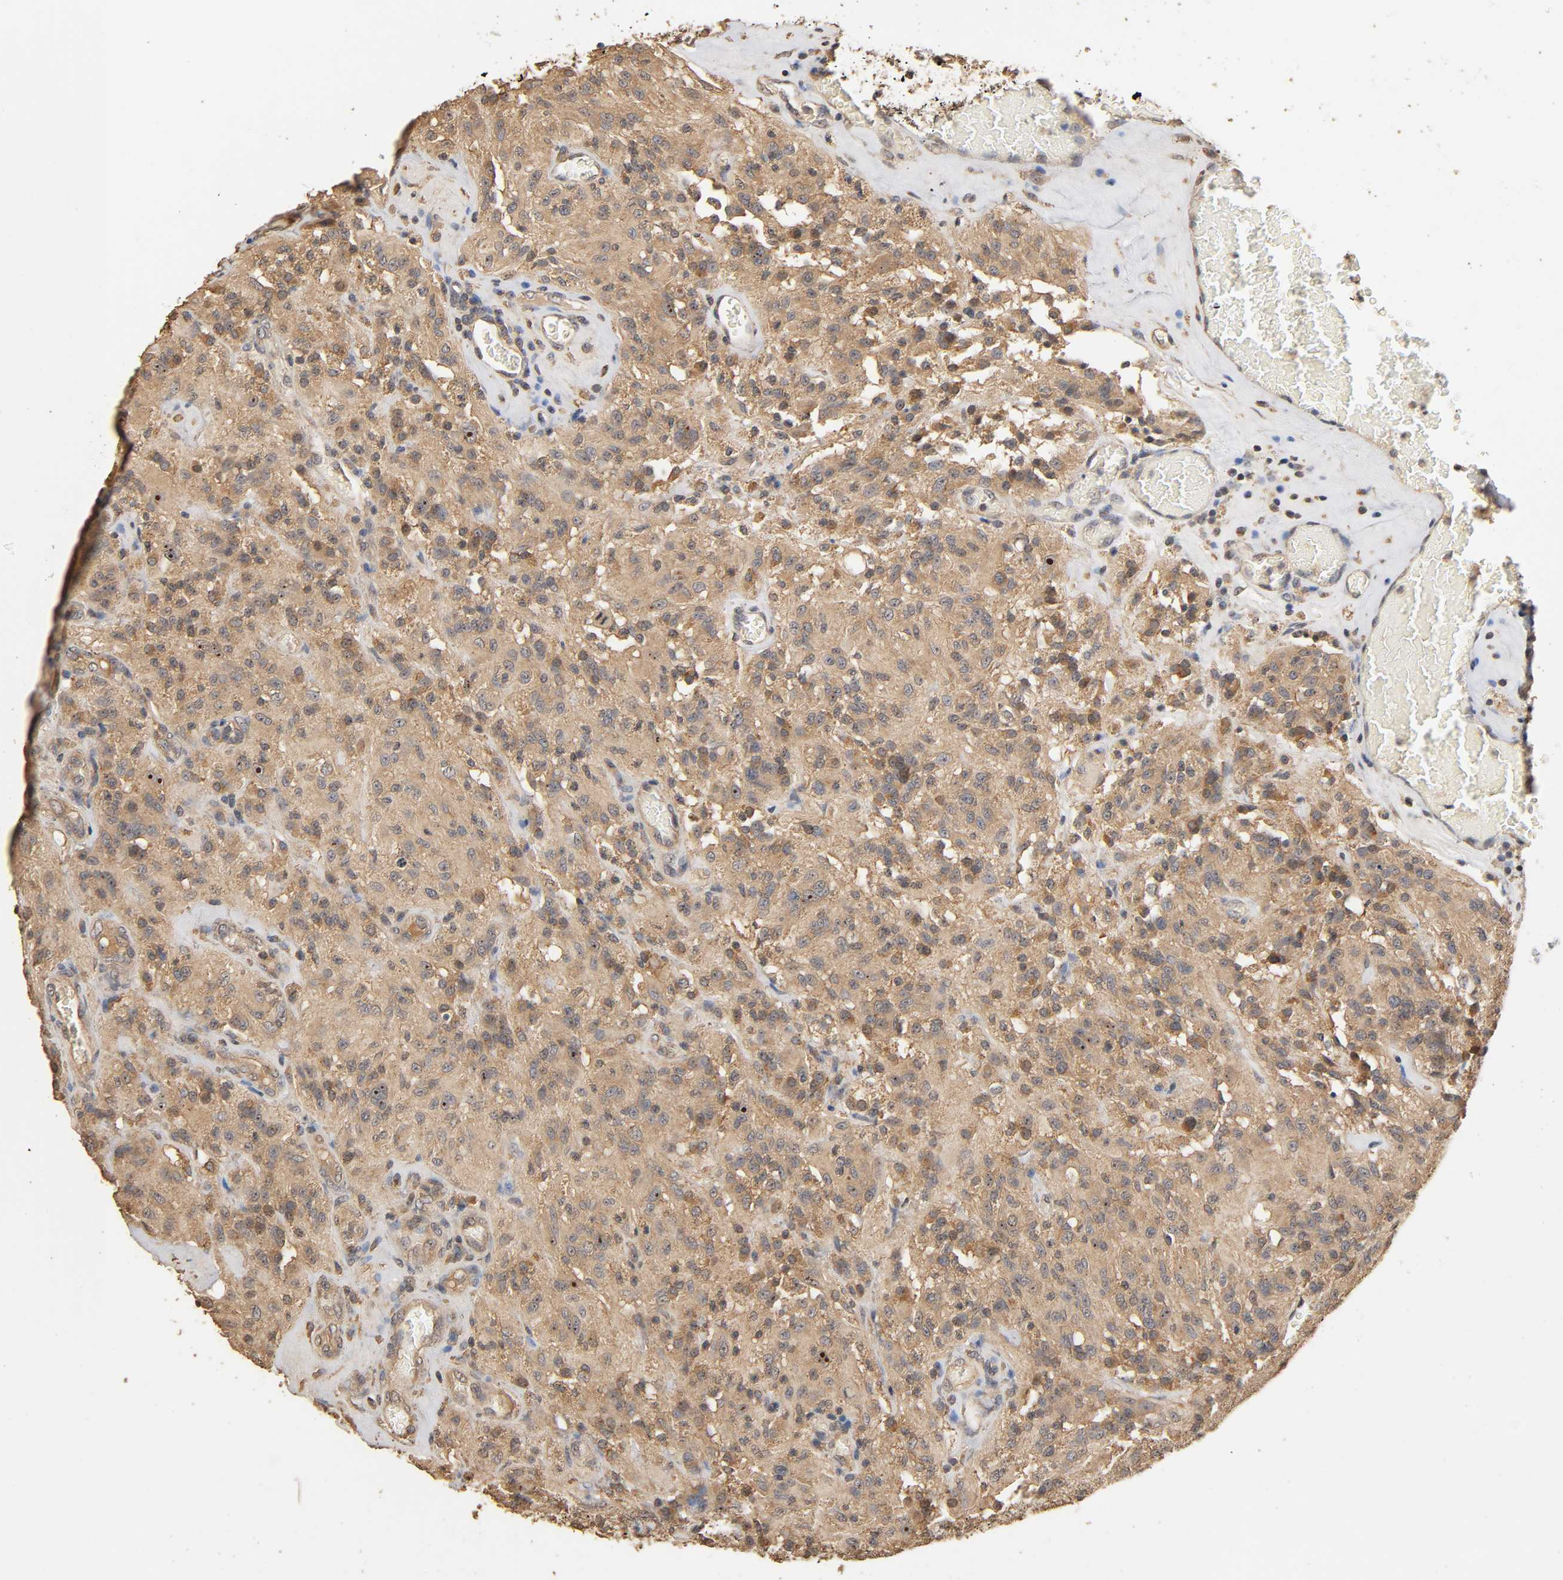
{"staining": {"intensity": "weak", "quantity": ">75%", "location": "cytoplasmic/membranous"}, "tissue": "glioma", "cell_type": "Tumor cells", "image_type": "cancer", "snomed": [{"axis": "morphology", "description": "Normal tissue, NOS"}, {"axis": "morphology", "description": "Glioma, malignant, High grade"}, {"axis": "topography", "description": "Cerebral cortex"}], "caption": "Human glioma stained for a protein (brown) demonstrates weak cytoplasmic/membranous positive staining in approximately >75% of tumor cells.", "gene": "ARHGEF7", "patient": {"sex": "male", "age": 56}}